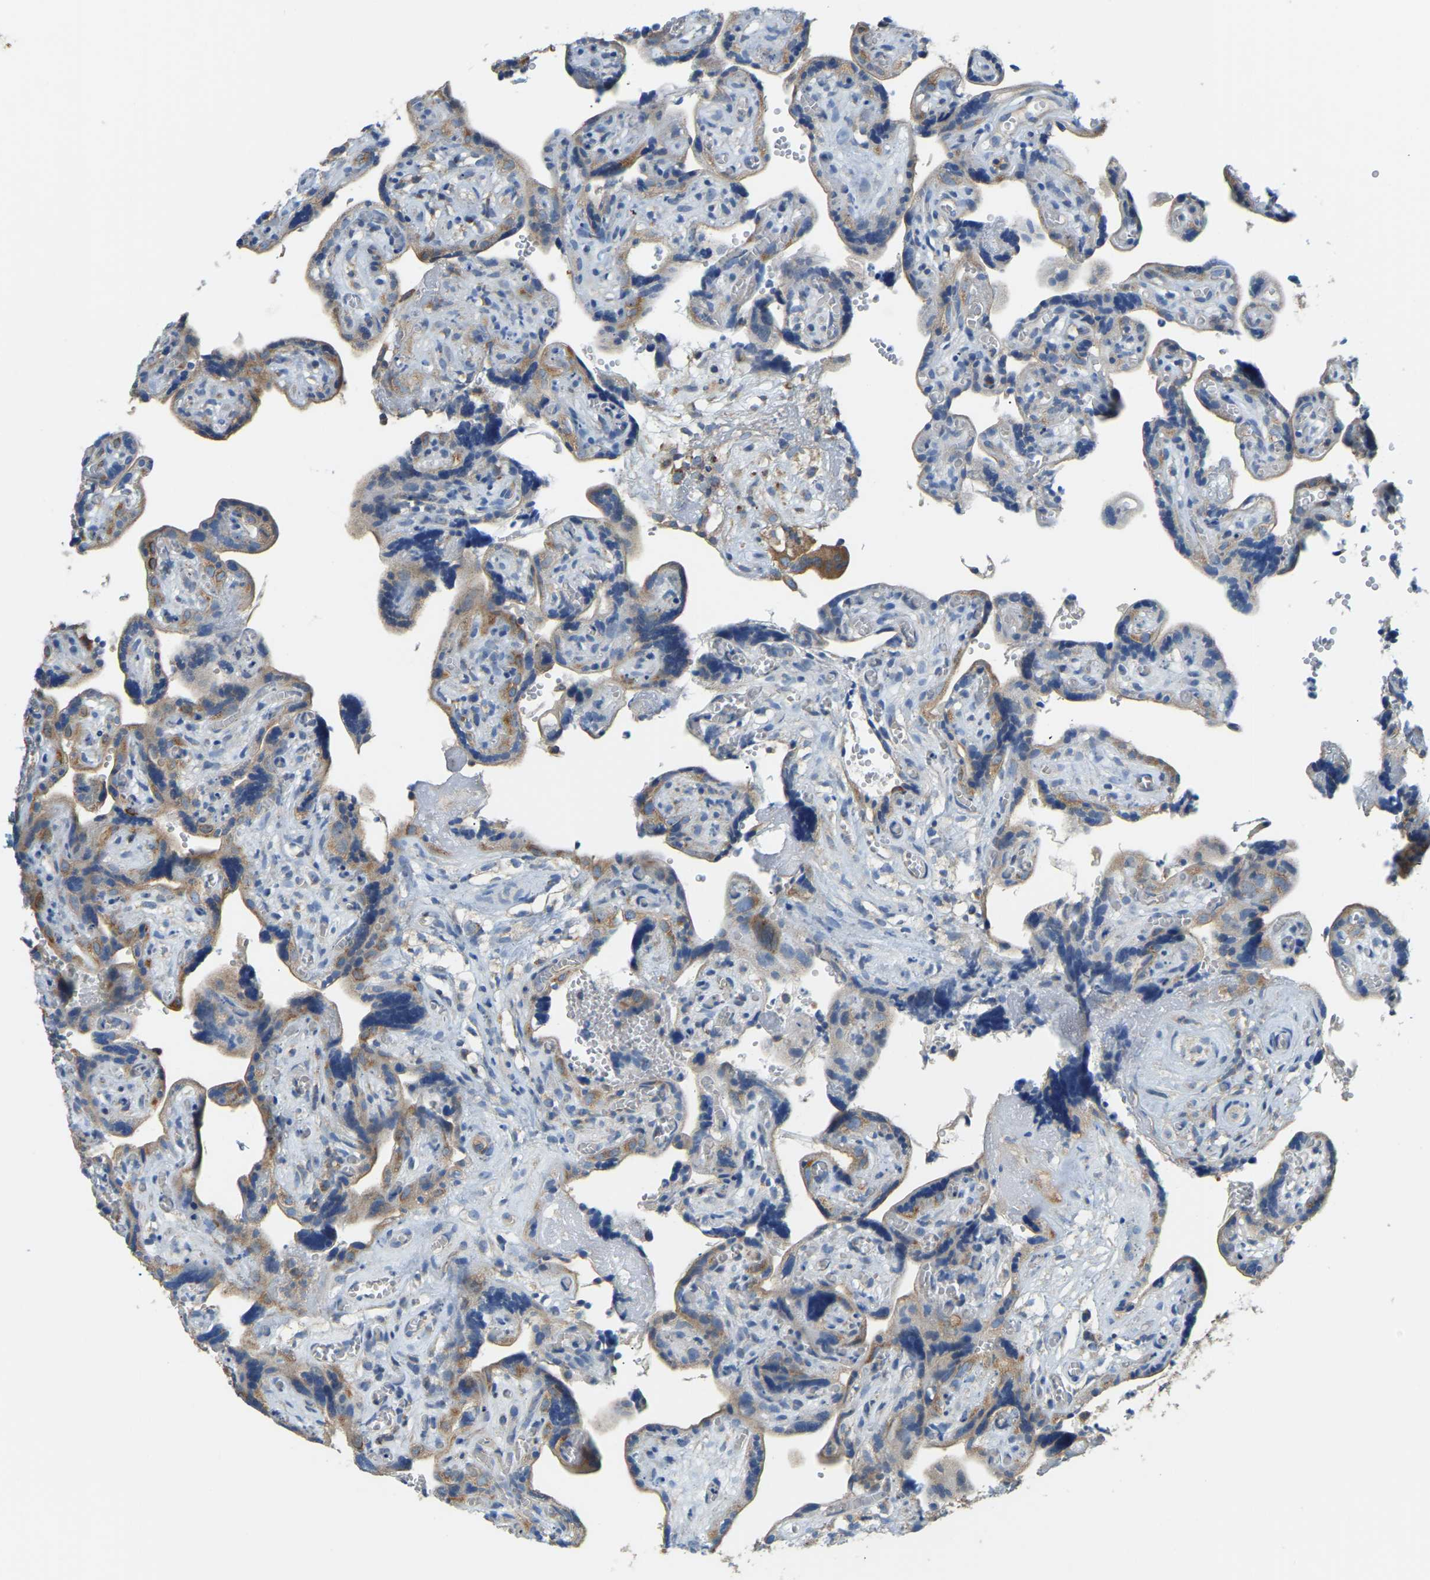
{"staining": {"intensity": "moderate", "quantity": ">75%", "location": "cytoplasmic/membranous"}, "tissue": "placenta", "cell_type": "Decidual cells", "image_type": "normal", "snomed": [{"axis": "morphology", "description": "Normal tissue, NOS"}, {"axis": "topography", "description": "Placenta"}], "caption": "This photomicrograph demonstrates immunohistochemistry staining of normal placenta, with medium moderate cytoplasmic/membranous expression in approximately >75% of decidual cells.", "gene": "AHNAK", "patient": {"sex": "female", "age": 30}}